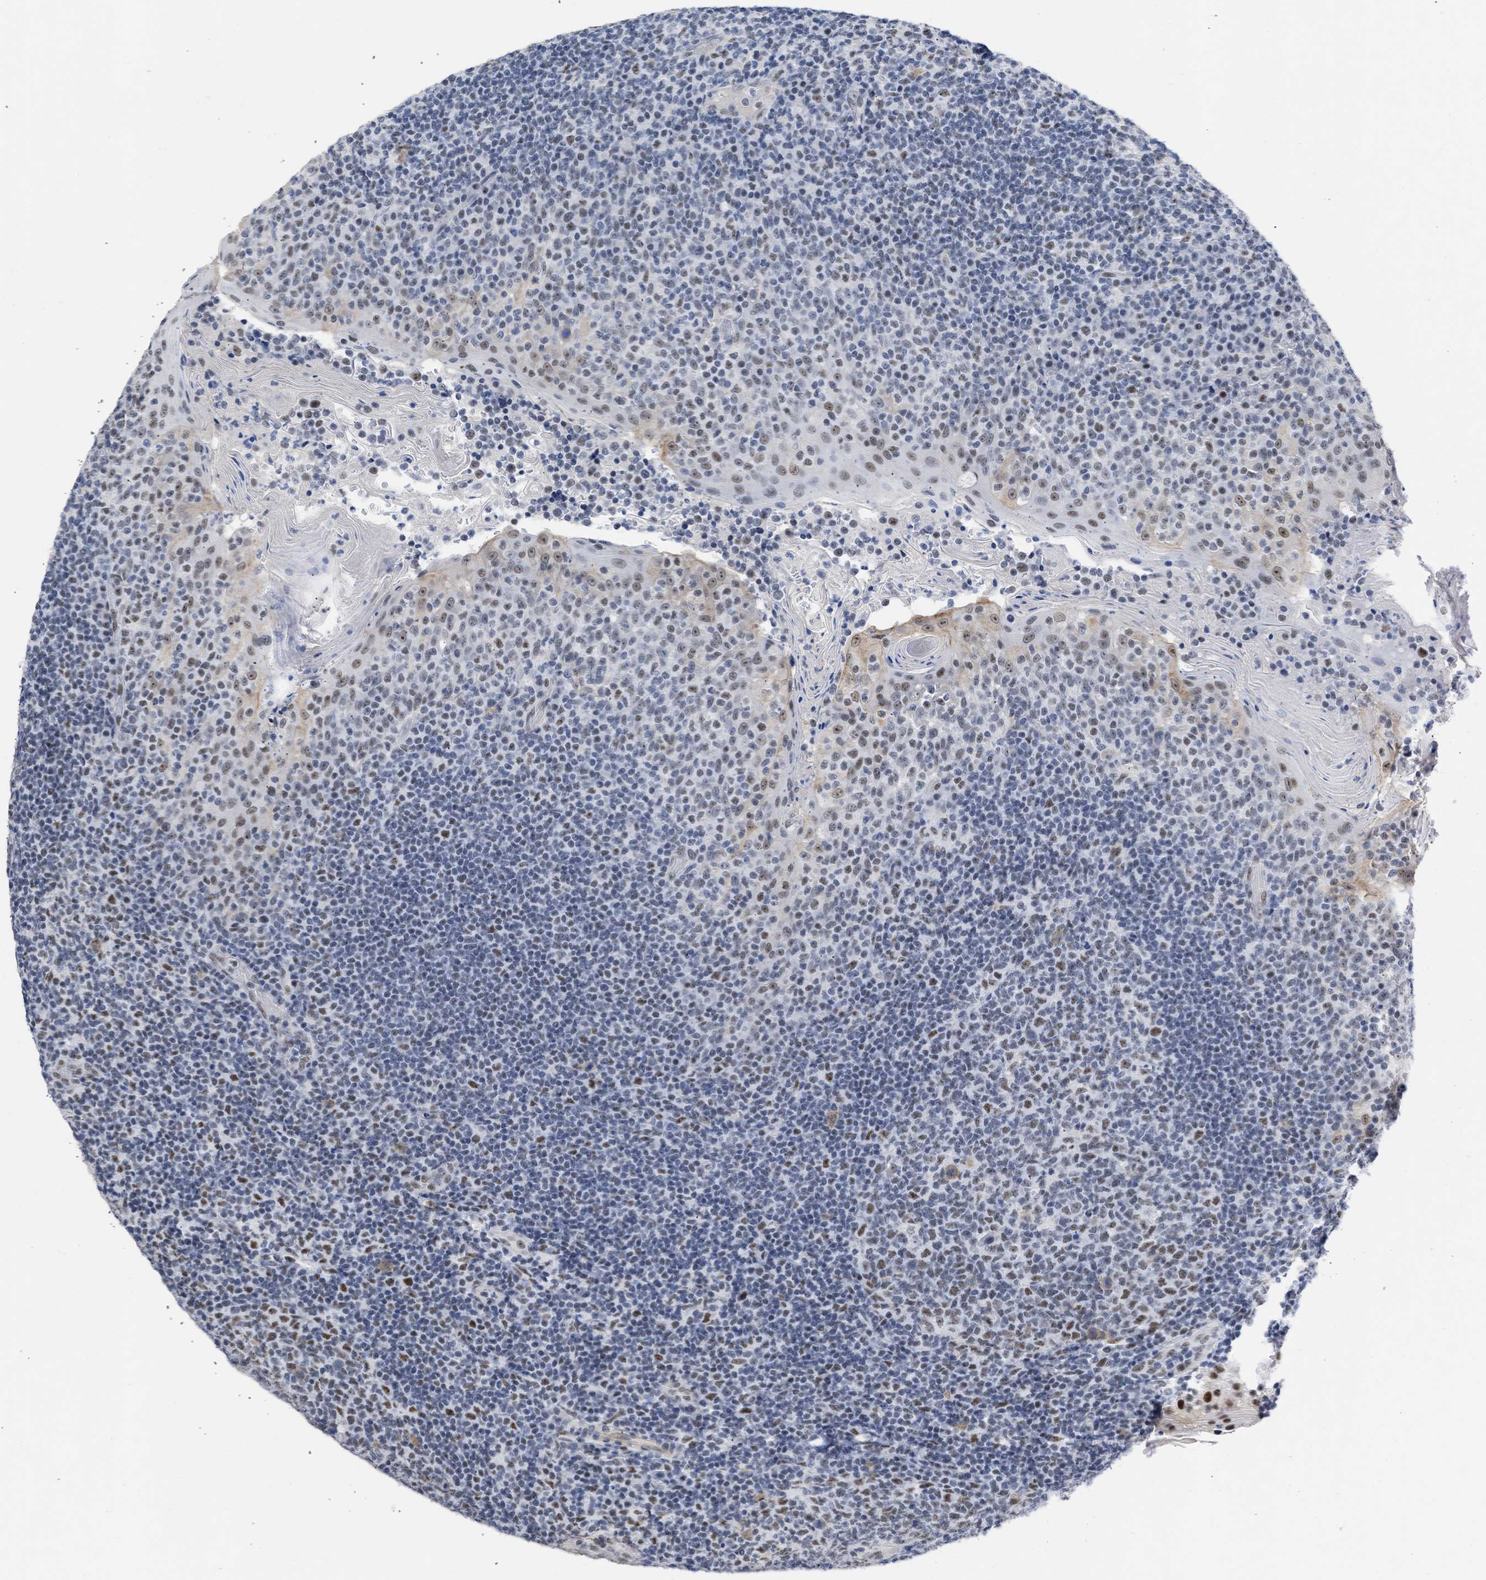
{"staining": {"intensity": "moderate", "quantity": ">75%", "location": "nuclear"}, "tissue": "tonsil", "cell_type": "Germinal center cells", "image_type": "normal", "snomed": [{"axis": "morphology", "description": "Normal tissue, NOS"}, {"axis": "topography", "description": "Tonsil"}], "caption": "Human tonsil stained for a protein (brown) reveals moderate nuclear positive staining in about >75% of germinal center cells.", "gene": "DDX41", "patient": {"sex": "female", "age": 19}}